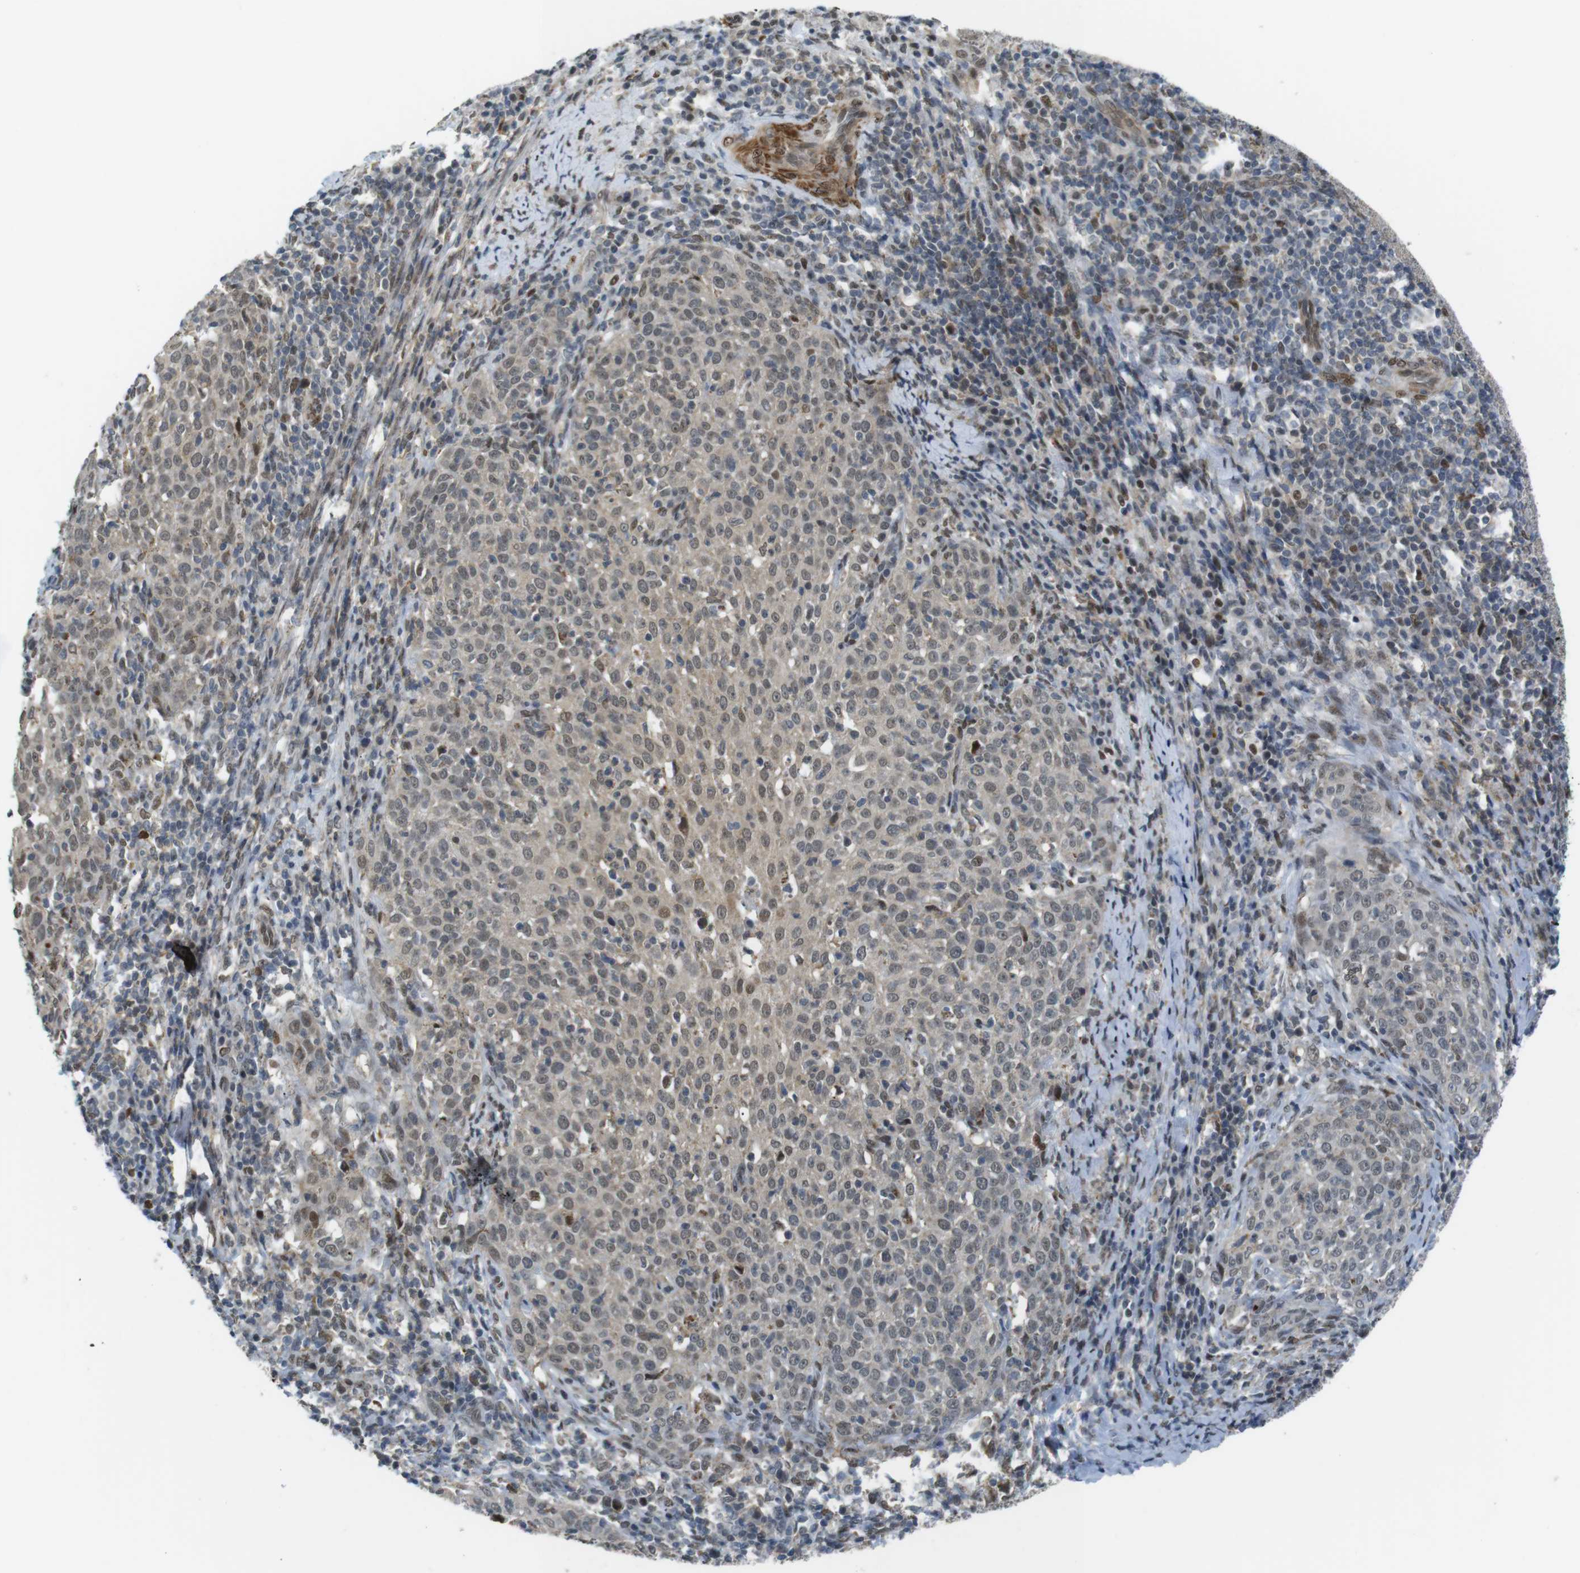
{"staining": {"intensity": "weak", "quantity": "25%-75%", "location": "cytoplasmic/membranous,nuclear"}, "tissue": "cervical cancer", "cell_type": "Tumor cells", "image_type": "cancer", "snomed": [{"axis": "morphology", "description": "Squamous cell carcinoma, NOS"}, {"axis": "topography", "description": "Cervix"}], "caption": "Cervical squamous cell carcinoma stained for a protein (brown) demonstrates weak cytoplasmic/membranous and nuclear positive positivity in approximately 25%-75% of tumor cells.", "gene": "USP7", "patient": {"sex": "female", "age": 51}}